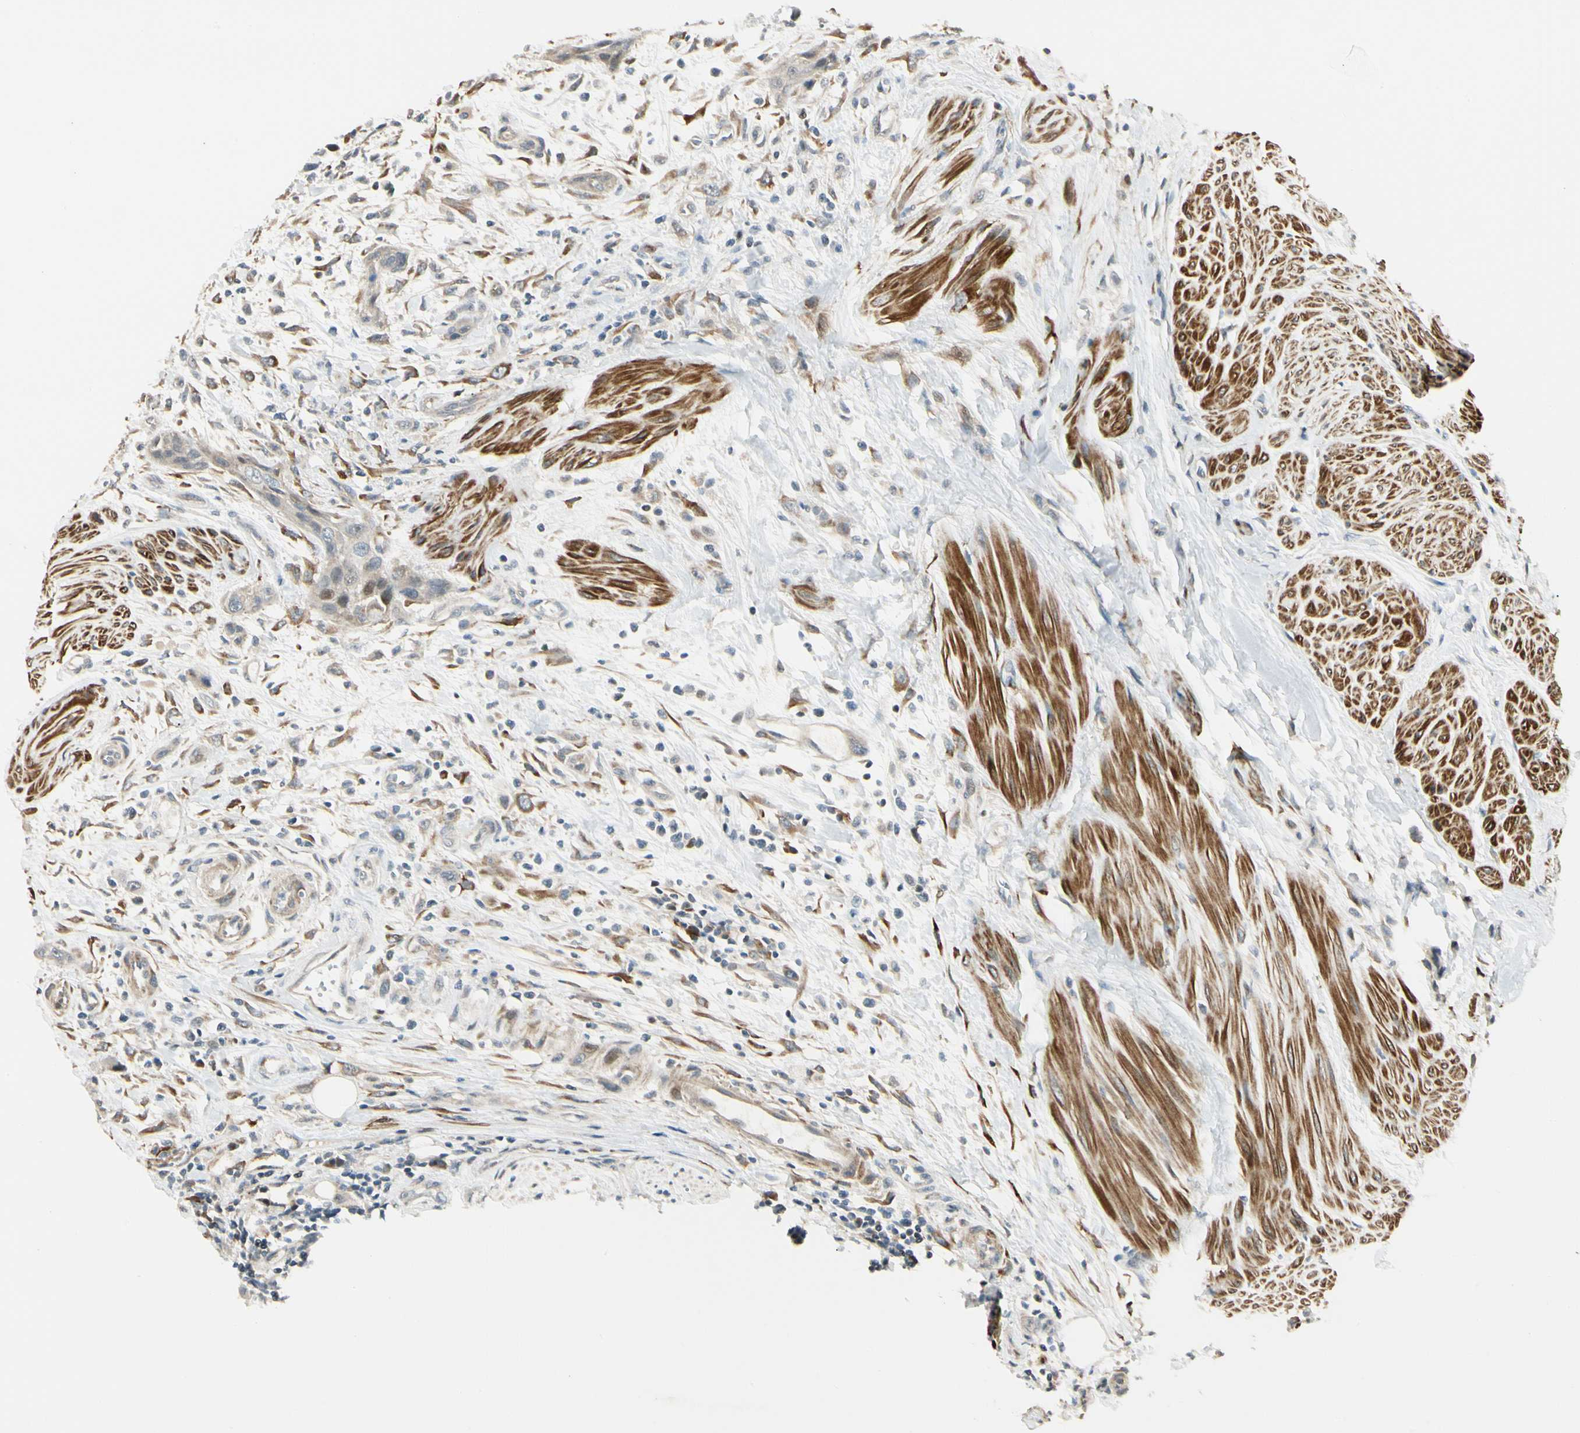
{"staining": {"intensity": "weak", "quantity": "25%-75%", "location": "cytoplasmic/membranous,nuclear"}, "tissue": "urothelial cancer", "cell_type": "Tumor cells", "image_type": "cancer", "snomed": [{"axis": "morphology", "description": "Urothelial carcinoma, High grade"}, {"axis": "topography", "description": "Urinary bladder"}], "caption": "Urothelial cancer stained for a protein (brown) shows weak cytoplasmic/membranous and nuclear positive positivity in about 25%-75% of tumor cells.", "gene": "P4HA3", "patient": {"sex": "male", "age": 35}}